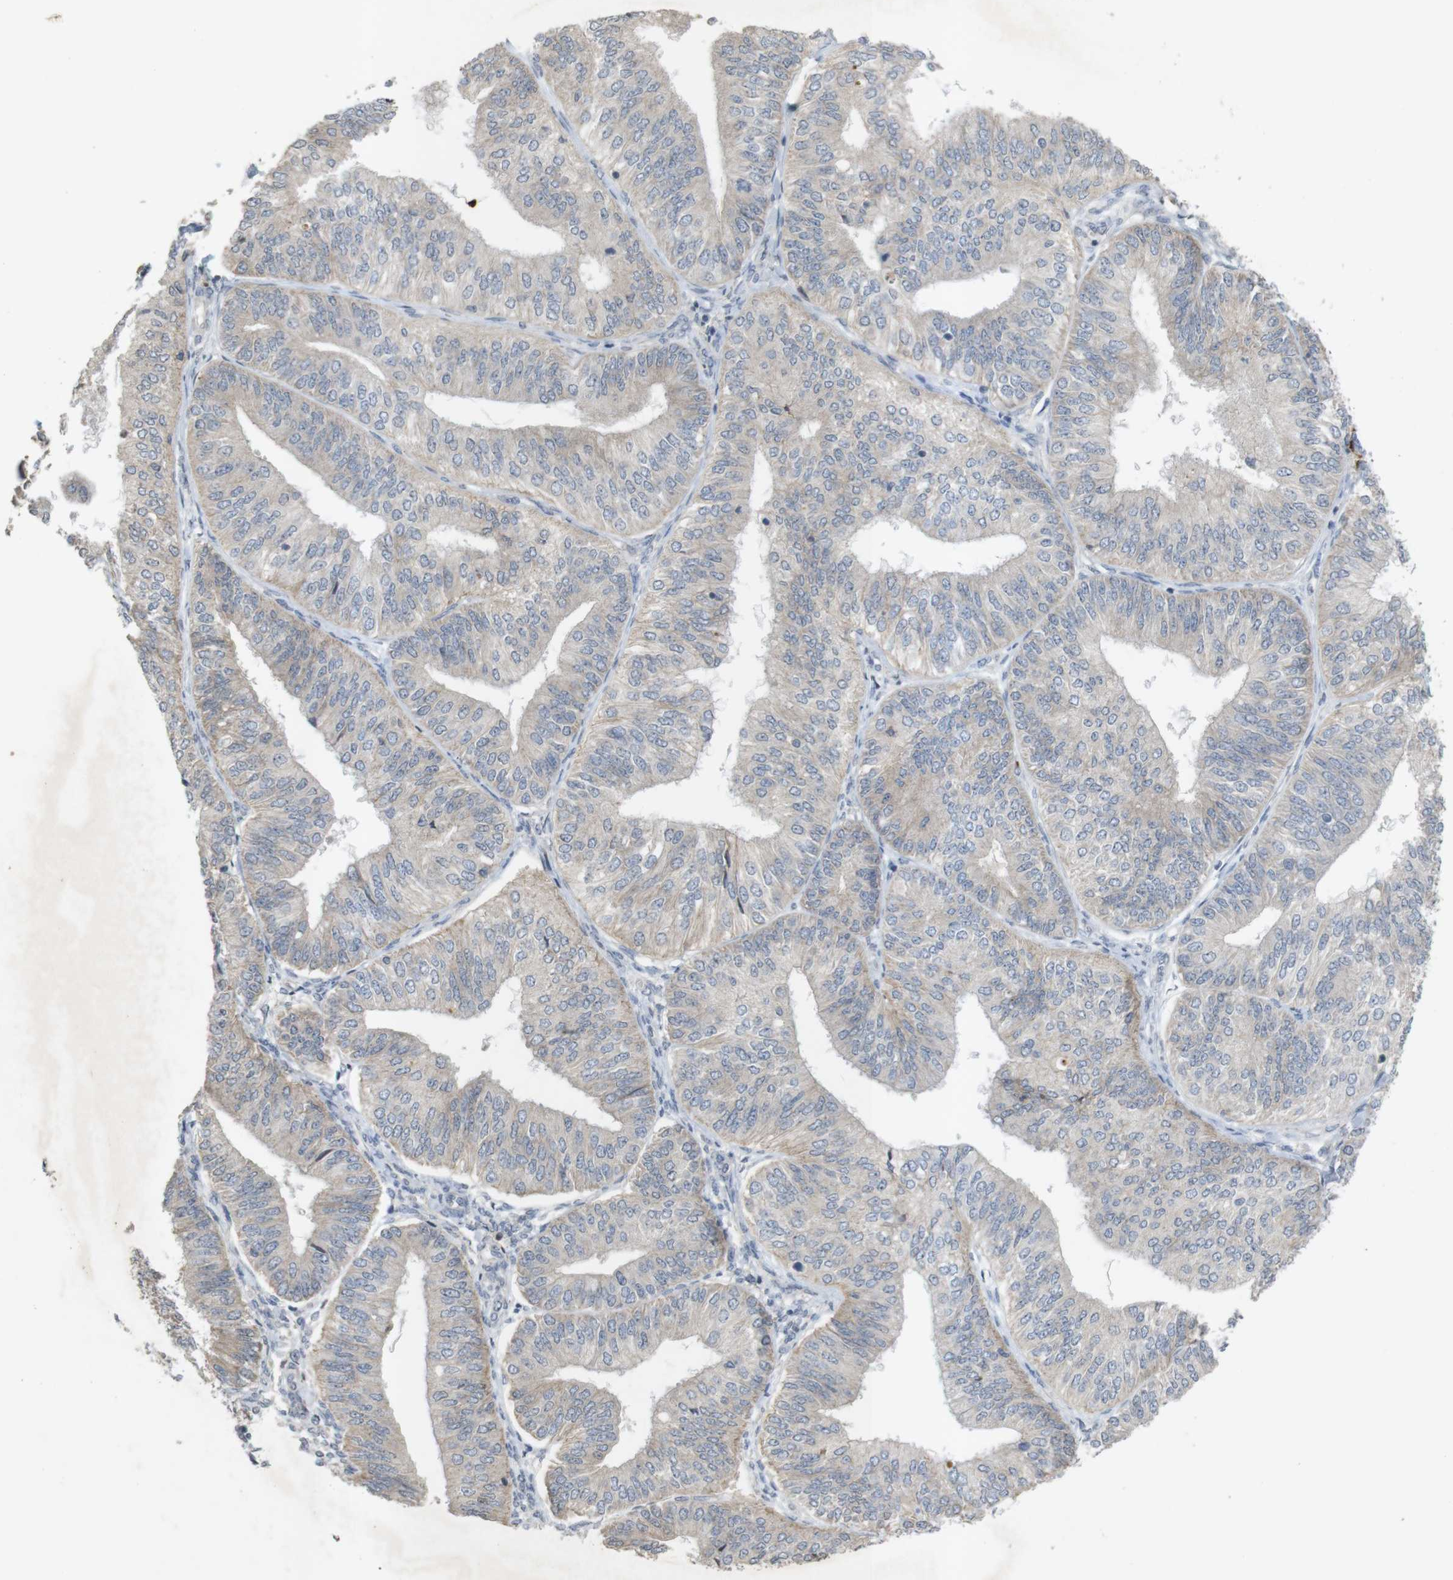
{"staining": {"intensity": "weak", "quantity": "<25%", "location": "cytoplasmic/membranous"}, "tissue": "endometrial cancer", "cell_type": "Tumor cells", "image_type": "cancer", "snomed": [{"axis": "morphology", "description": "Adenocarcinoma, NOS"}, {"axis": "topography", "description": "Endometrium"}], "caption": "DAB (3,3'-diaminobenzidine) immunohistochemical staining of human endometrial cancer (adenocarcinoma) displays no significant expression in tumor cells.", "gene": "TSPAN14", "patient": {"sex": "female", "age": 58}}